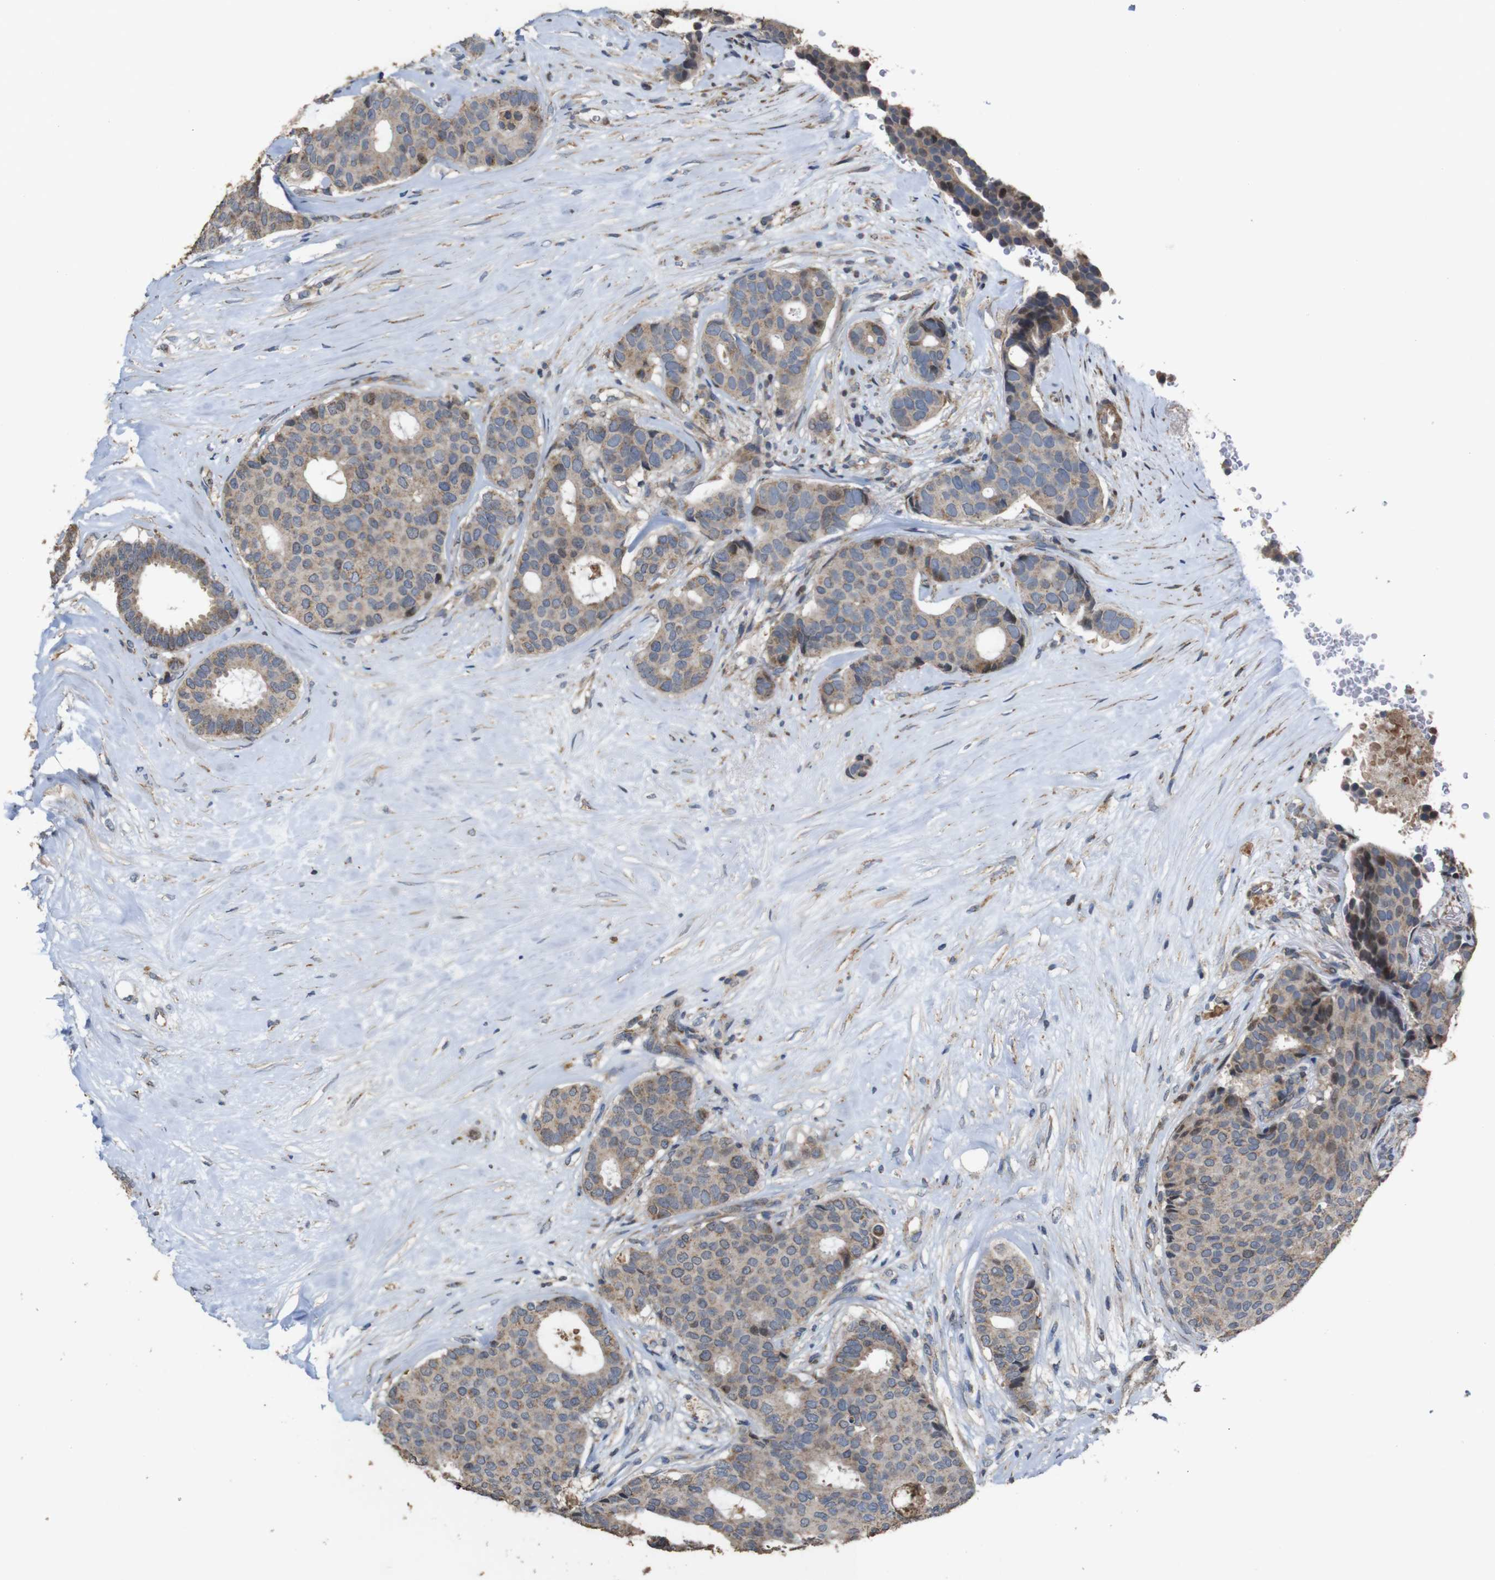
{"staining": {"intensity": "weak", "quantity": ">75%", "location": "cytoplasmic/membranous"}, "tissue": "breast cancer", "cell_type": "Tumor cells", "image_type": "cancer", "snomed": [{"axis": "morphology", "description": "Duct carcinoma"}, {"axis": "topography", "description": "Breast"}], "caption": "This is a micrograph of IHC staining of breast infiltrating ductal carcinoma, which shows weak expression in the cytoplasmic/membranous of tumor cells.", "gene": "SNN", "patient": {"sex": "female", "age": 75}}